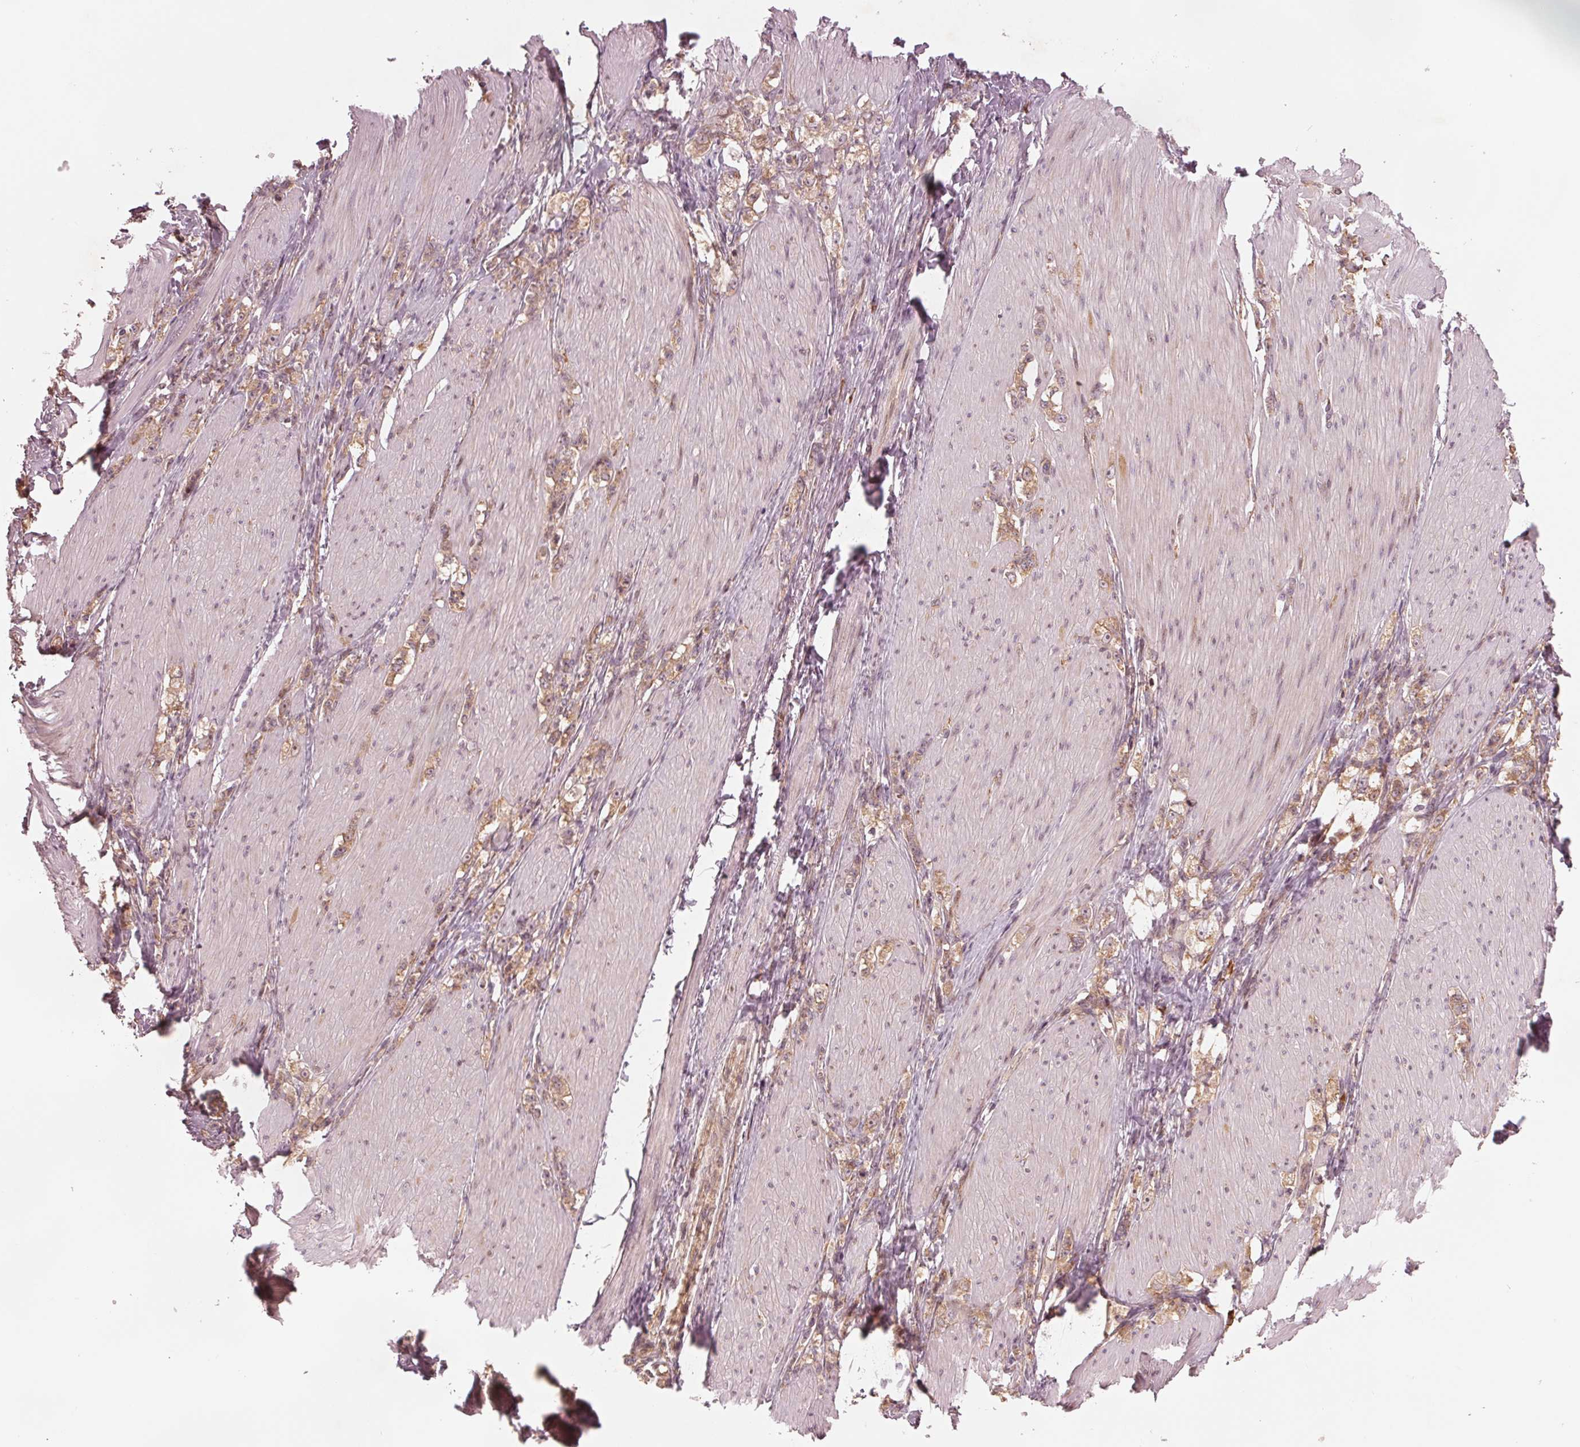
{"staining": {"intensity": "weak", "quantity": ">75%", "location": "cytoplasmic/membranous"}, "tissue": "stomach cancer", "cell_type": "Tumor cells", "image_type": "cancer", "snomed": [{"axis": "morphology", "description": "Adenocarcinoma, NOS"}, {"axis": "topography", "description": "Stomach, lower"}], "caption": "This histopathology image demonstrates IHC staining of human adenocarcinoma (stomach), with low weak cytoplasmic/membranous staining in approximately >75% of tumor cells.", "gene": "CMIP", "patient": {"sex": "male", "age": 88}}